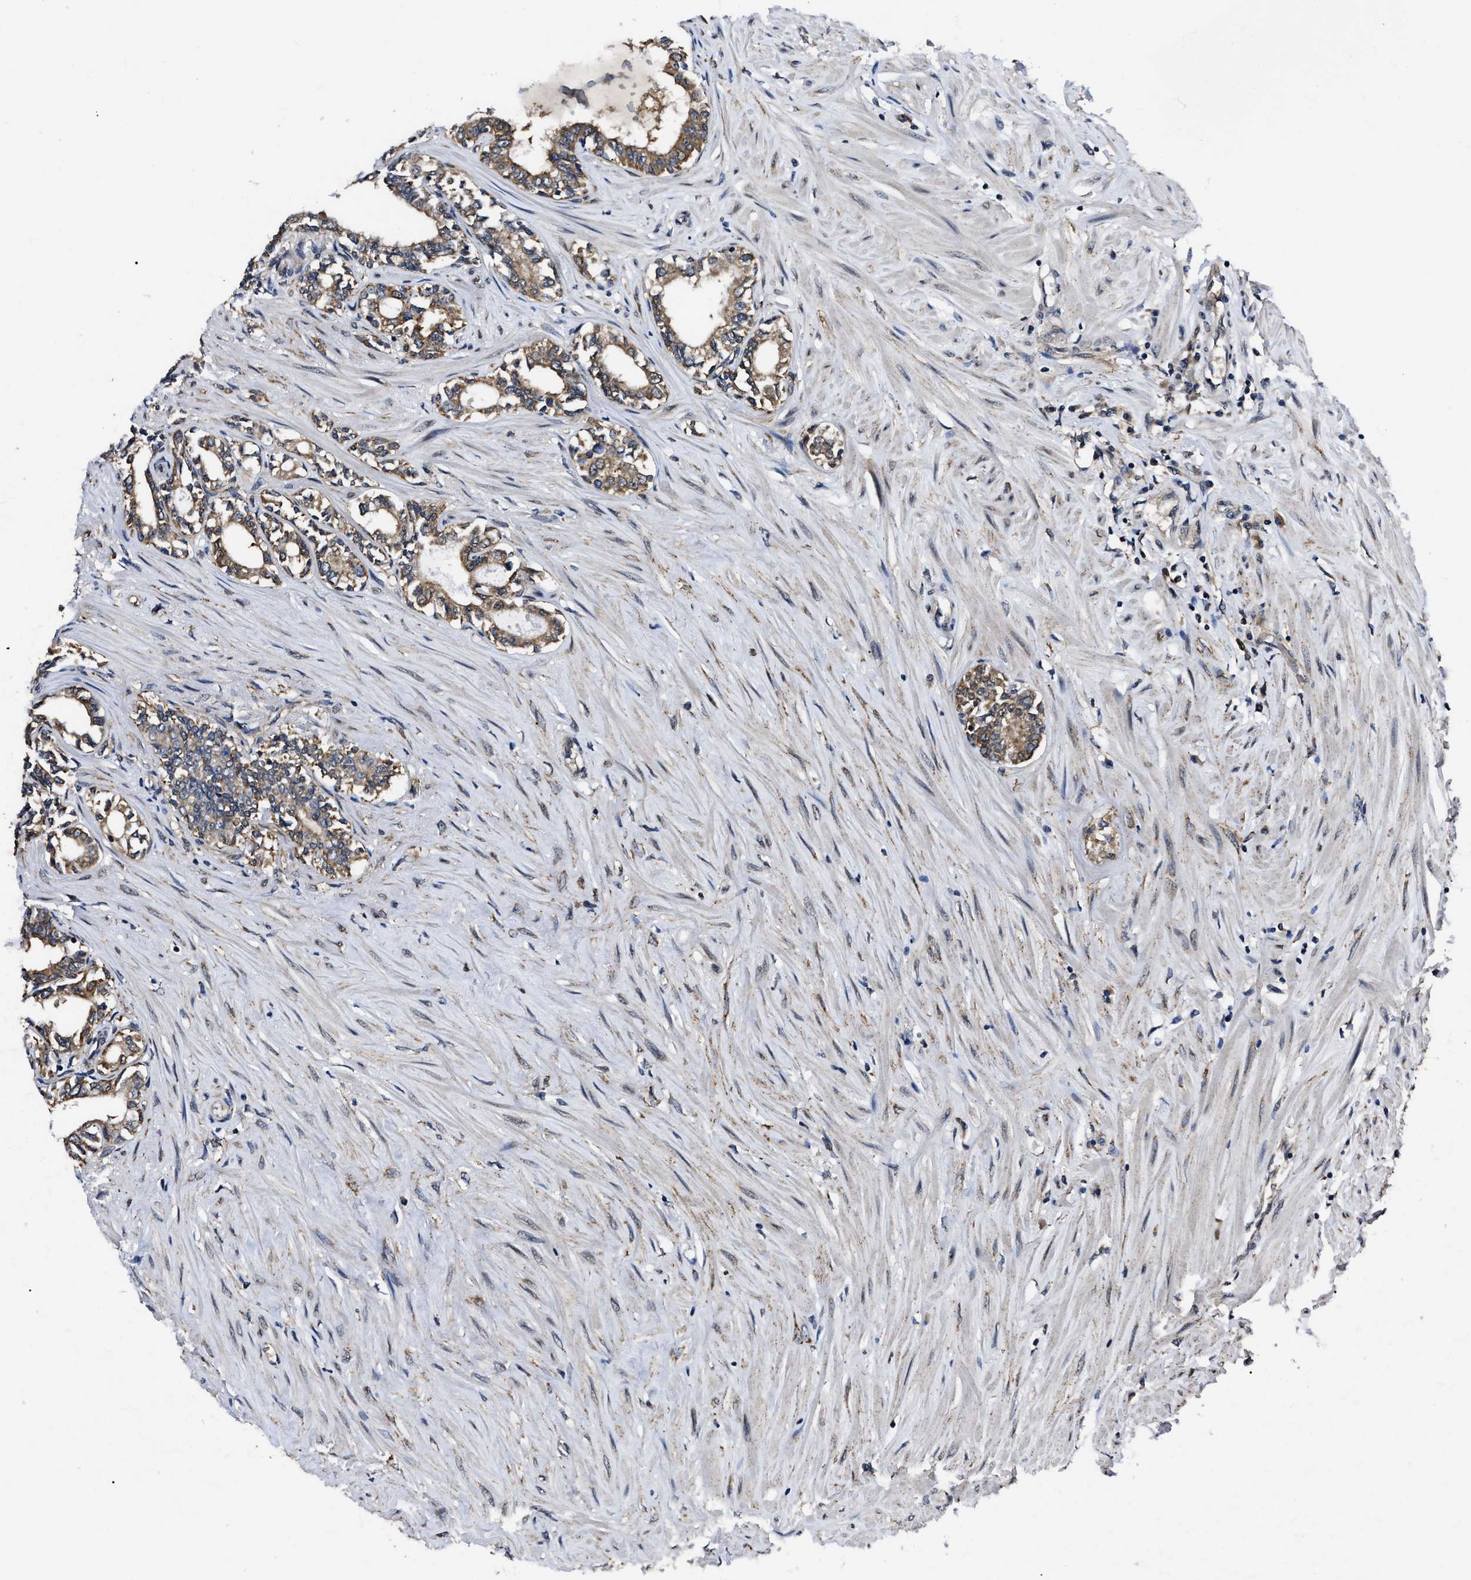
{"staining": {"intensity": "moderate", "quantity": "25%-75%", "location": "cytoplasmic/membranous"}, "tissue": "seminal vesicle", "cell_type": "Glandular cells", "image_type": "normal", "snomed": [{"axis": "morphology", "description": "Normal tissue, NOS"}, {"axis": "morphology", "description": "Adenocarcinoma, High grade"}, {"axis": "topography", "description": "Prostate"}, {"axis": "topography", "description": "Seminal veicle"}], "caption": "This is a photomicrograph of immunohistochemistry staining of benign seminal vesicle, which shows moderate expression in the cytoplasmic/membranous of glandular cells.", "gene": "GET4", "patient": {"sex": "male", "age": 55}}